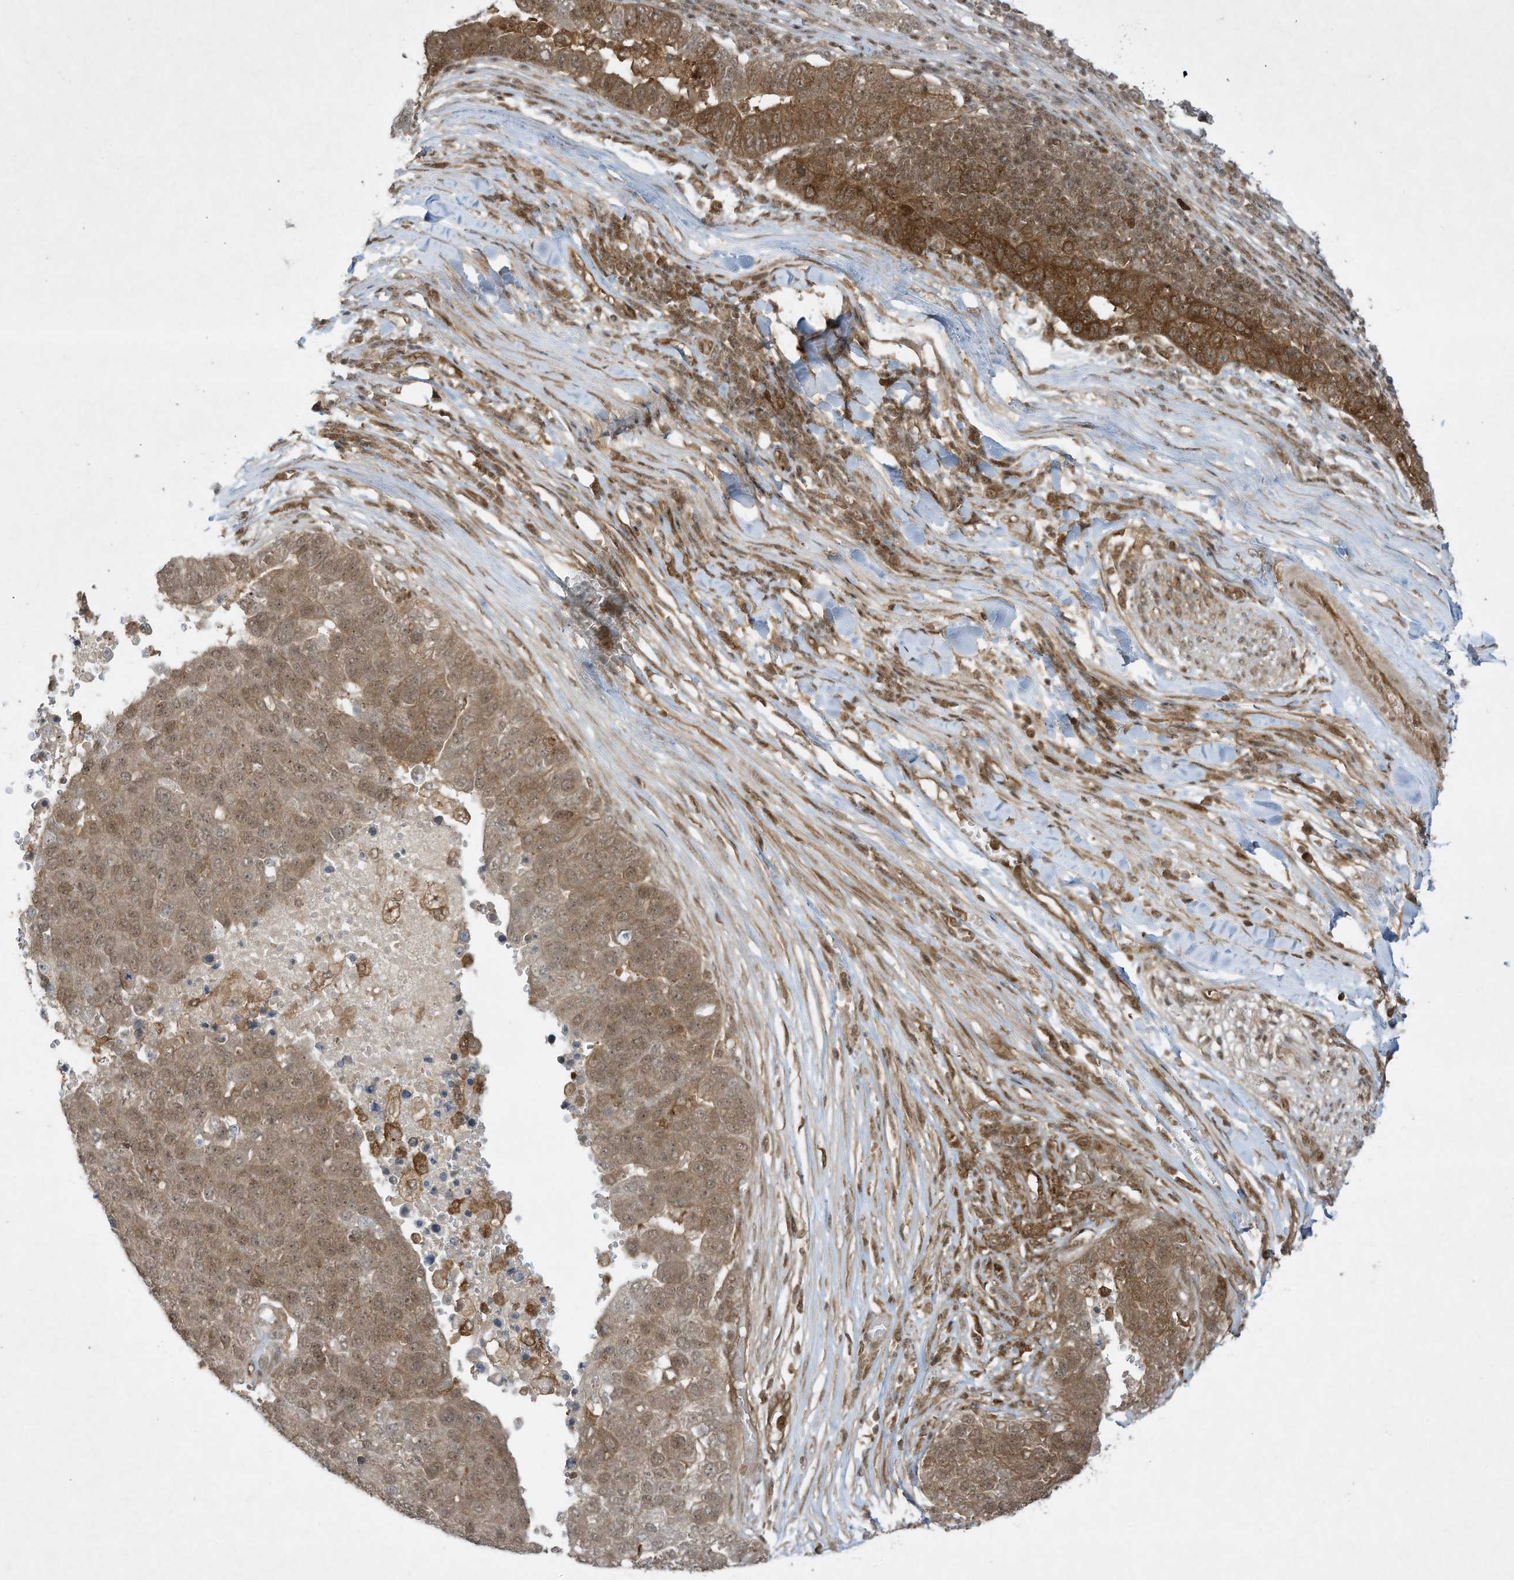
{"staining": {"intensity": "weak", "quantity": ">75%", "location": "cytoplasmic/membranous,nuclear"}, "tissue": "pancreatic cancer", "cell_type": "Tumor cells", "image_type": "cancer", "snomed": [{"axis": "morphology", "description": "Adenocarcinoma, NOS"}, {"axis": "topography", "description": "Pancreas"}], "caption": "Immunohistochemical staining of human pancreatic cancer demonstrates low levels of weak cytoplasmic/membranous and nuclear positivity in approximately >75% of tumor cells.", "gene": "CERT1", "patient": {"sex": "female", "age": 61}}